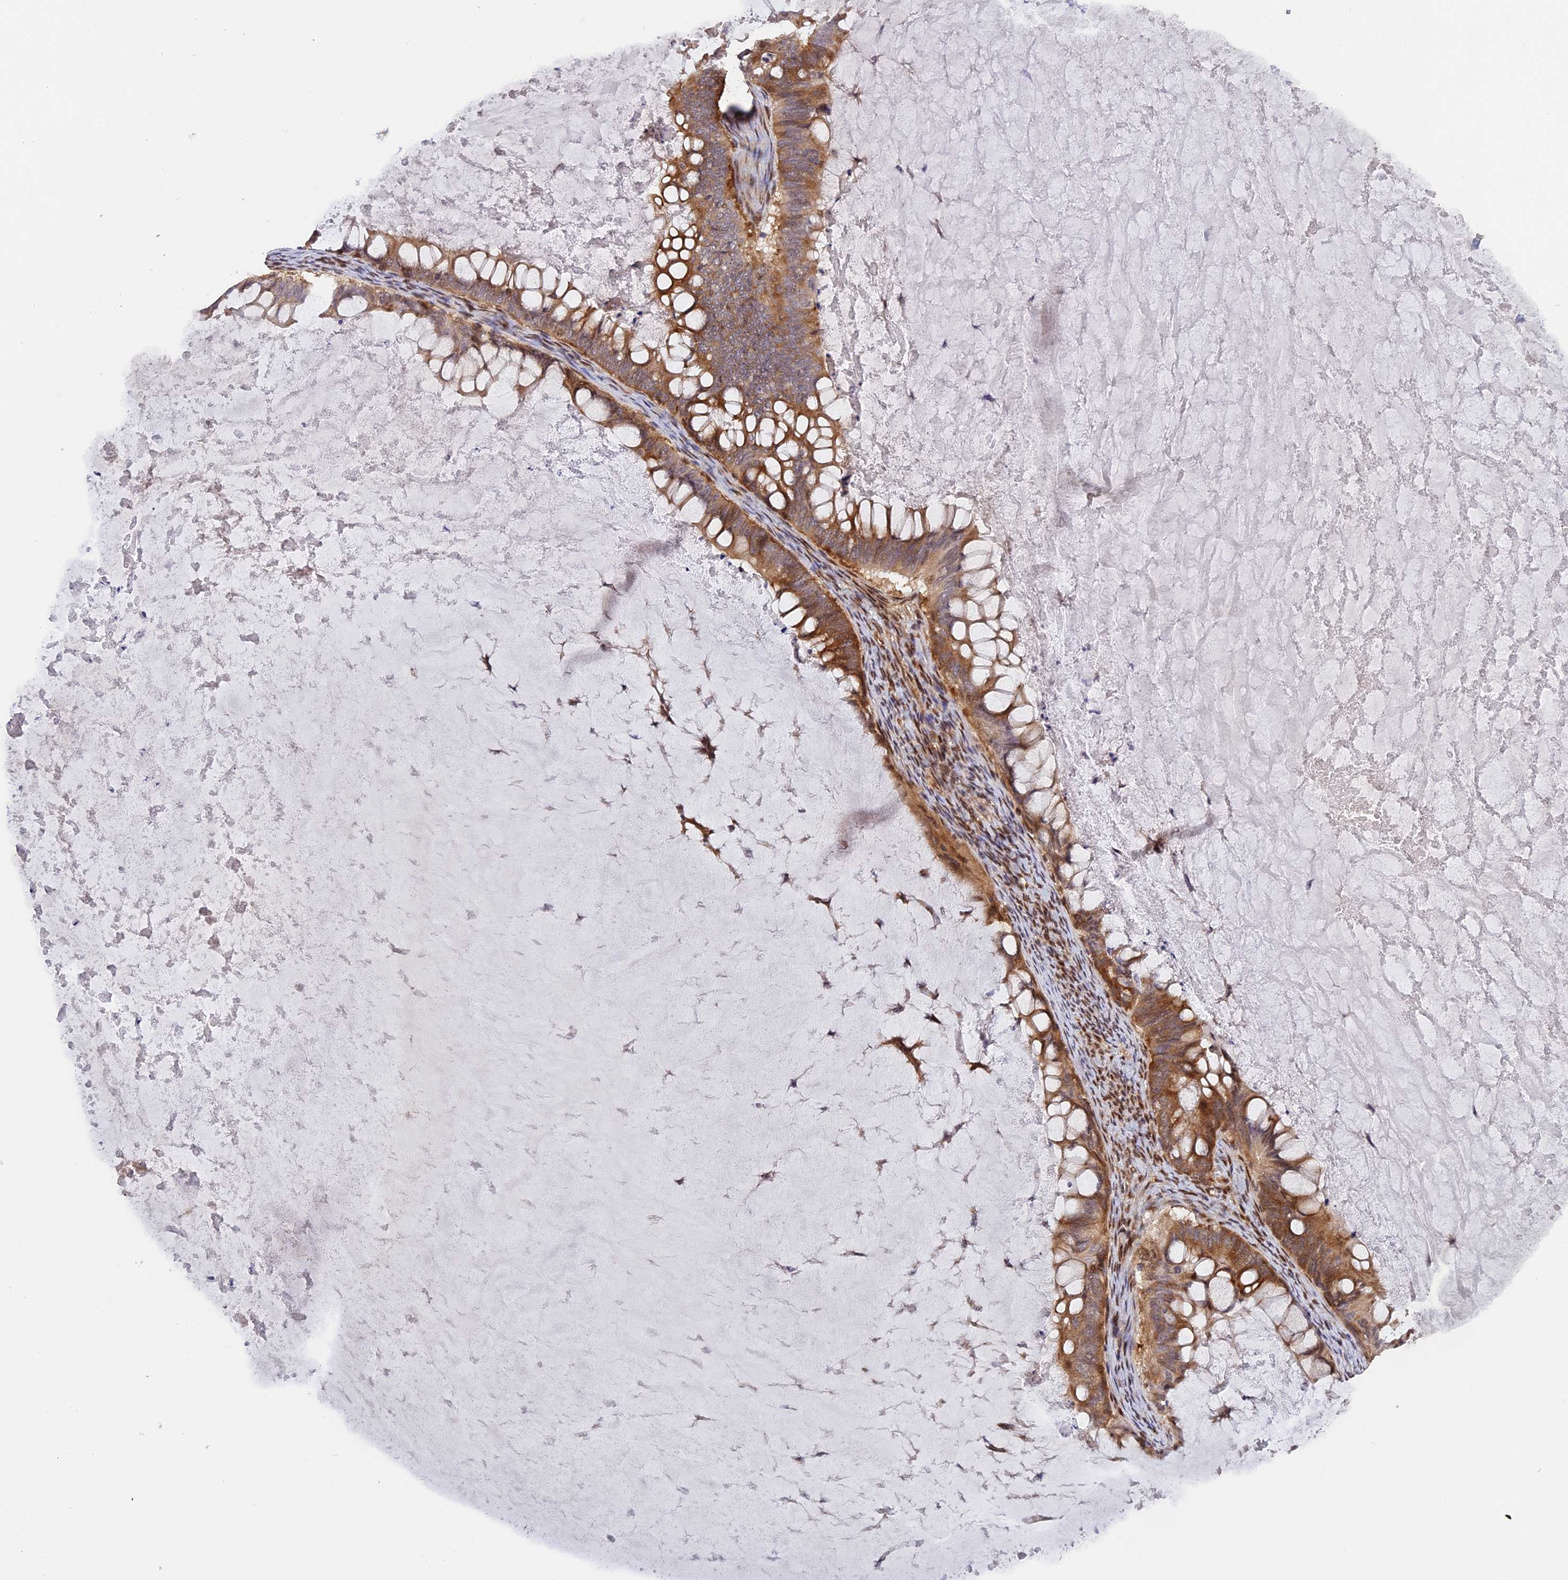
{"staining": {"intensity": "moderate", "quantity": ">75%", "location": "cytoplasmic/membranous,nuclear"}, "tissue": "ovarian cancer", "cell_type": "Tumor cells", "image_type": "cancer", "snomed": [{"axis": "morphology", "description": "Cystadenocarcinoma, mucinous, NOS"}, {"axis": "topography", "description": "Ovary"}], "caption": "Protein expression analysis of human ovarian cancer reveals moderate cytoplasmic/membranous and nuclear staining in about >75% of tumor cells. The staining is performed using DAB brown chromogen to label protein expression. The nuclei are counter-stained blue using hematoxylin.", "gene": "ZNF428", "patient": {"sex": "female", "age": 61}}